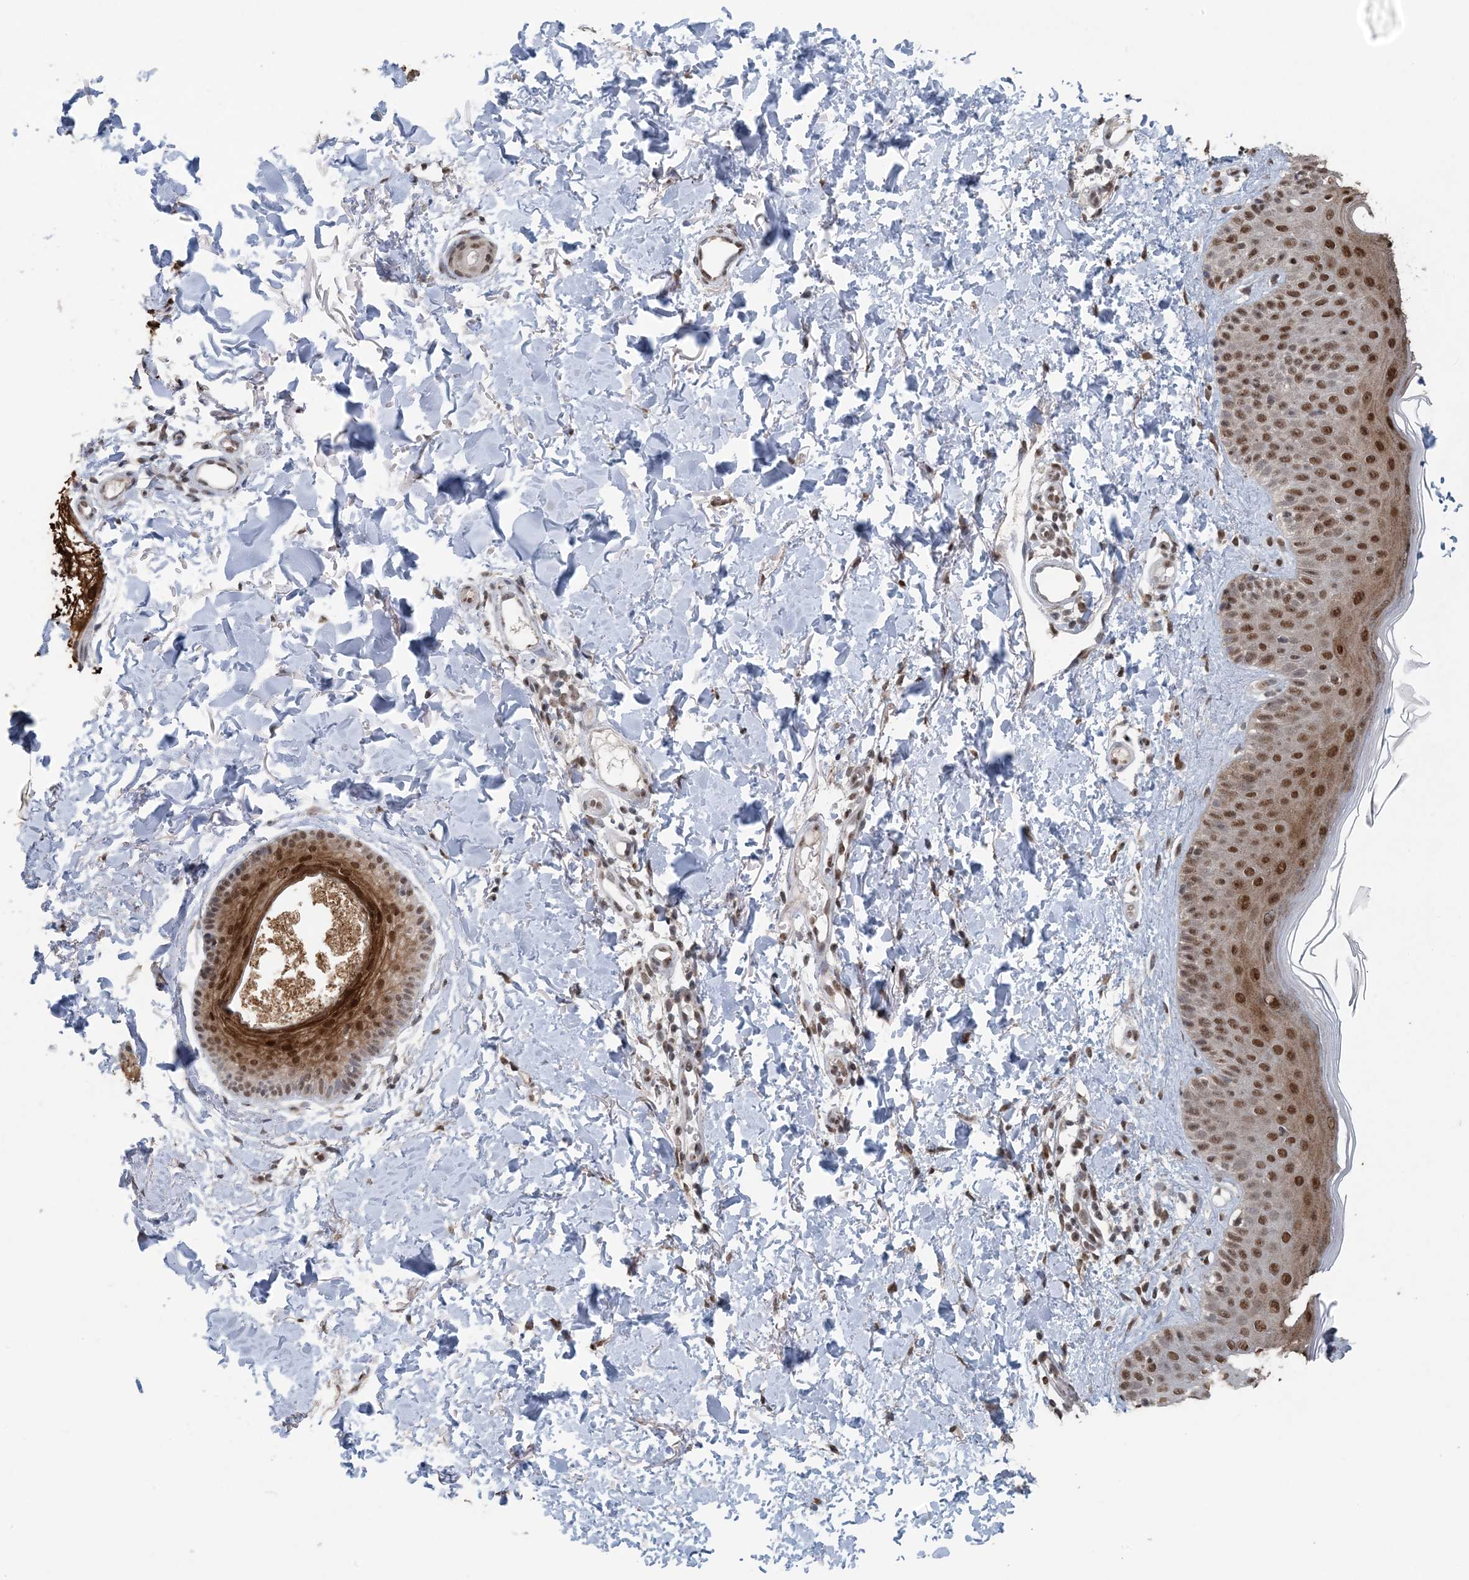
{"staining": {"intensity": "moderate", "quantity": ">75%", "location": "cytoplasmic/membranous,nuclear"}, "tissue": "skin", "cell_type": "Fibroblasts", "image_type": "normal", "snomed": [{"axis": "morphology", "description": "Normal tissue, NOS"}, {"axis": "topography", "description": "Skin"}], "caption": "Immunohistochemical staining of normal skin reveals moderate cytoplasmic/membranous,nuclear protein staining in approximately >75% of fibroblasts. Using DAB (brown) and hematoxylin (blue) stains, captured at high magnification using brightfield microscopy.", "gene": "MBD2", "patient": {"sex": "male", "age": 52}}